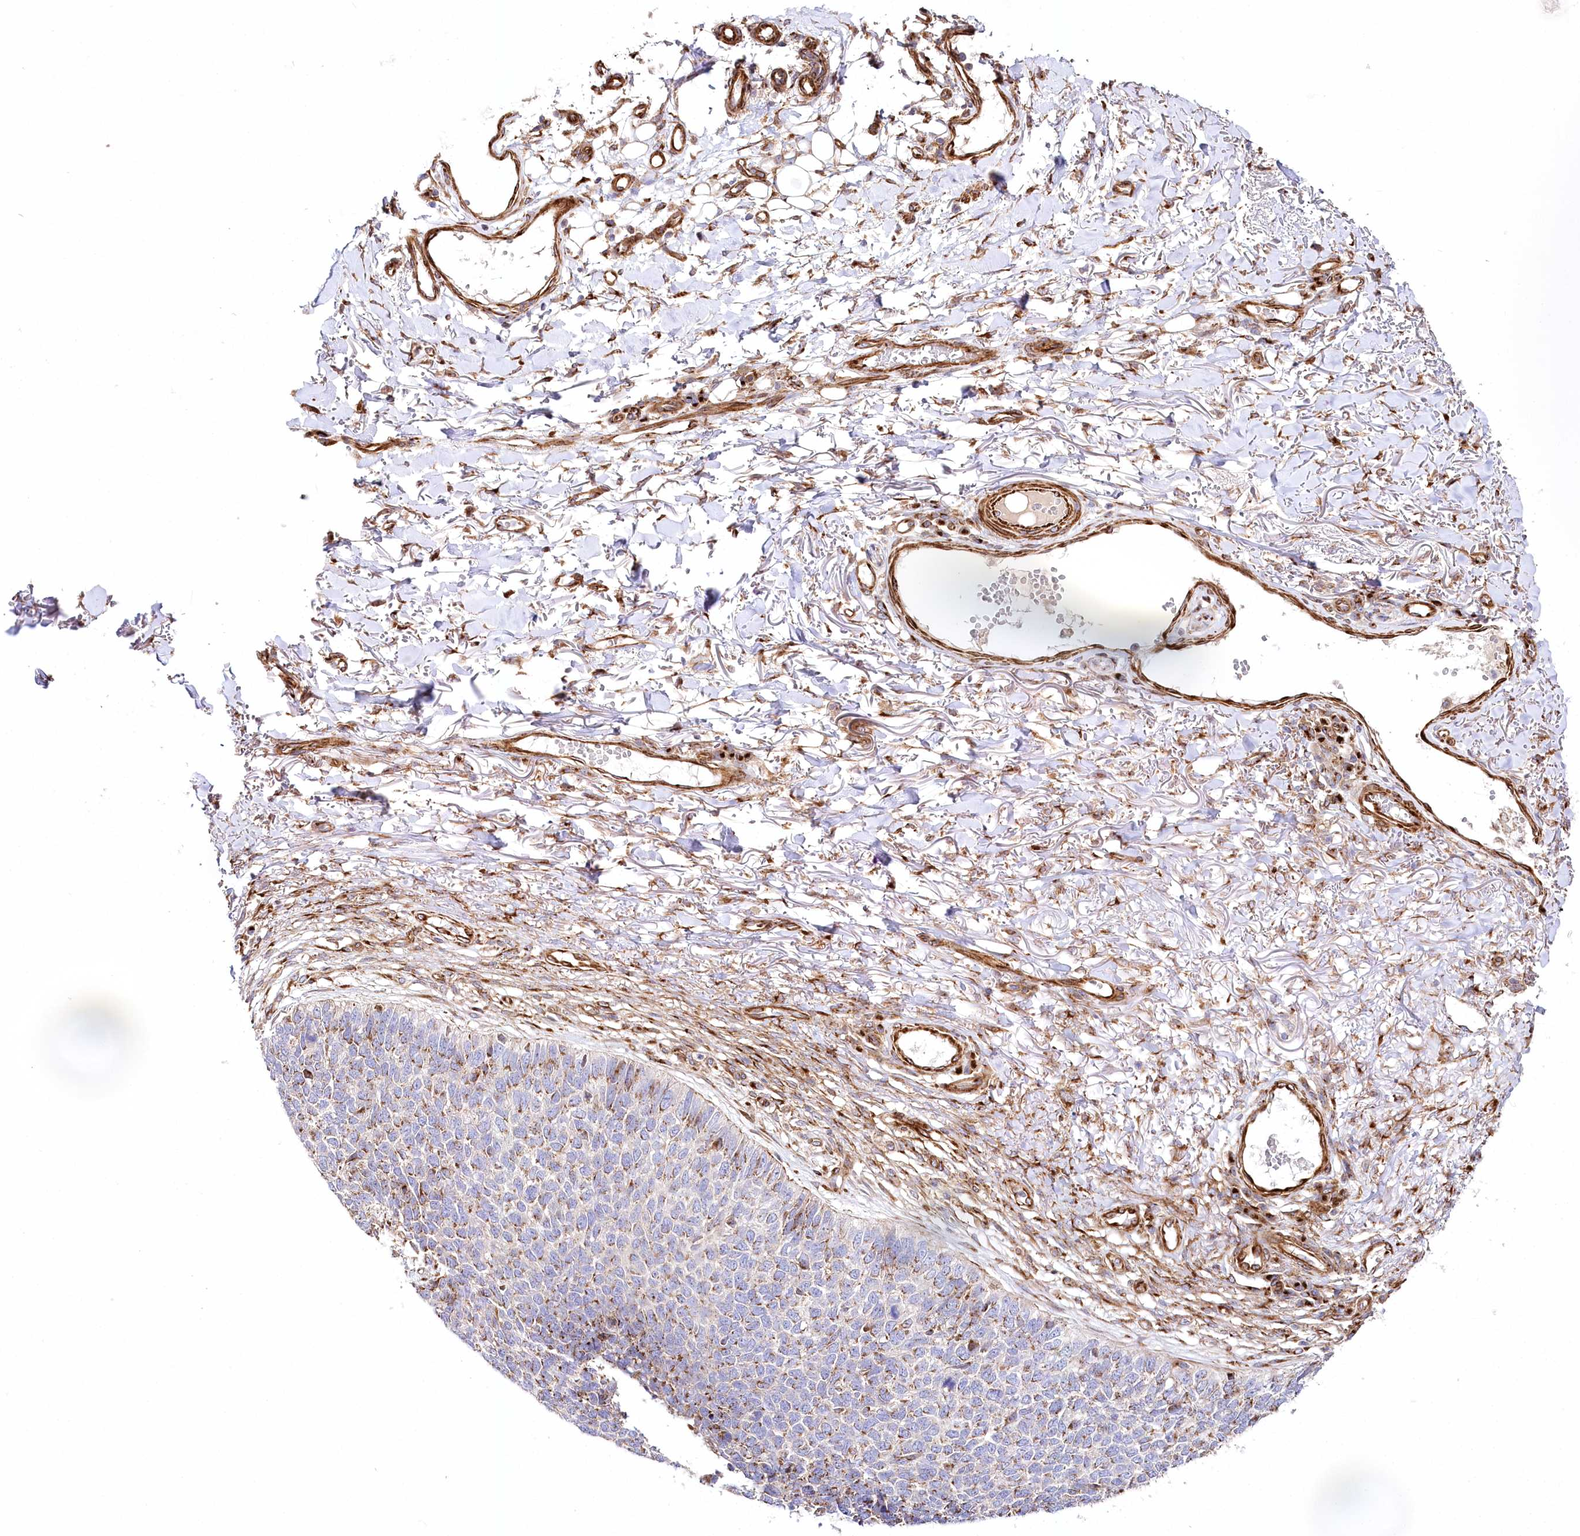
{"staining": {"intensity": "moderate", "quantity": ">75%", "location": "cytoplasmic/membranous"}, "tissue": "skin cancer", "cell_type": "Tumor cells", "image_type": "cancer", "snomed": [{"axis": "morphology", "description": "Basal cell carcinoma"}, {"axis": "topography", "description": "Skin"}], "caption": "Basal cell carcinoma (skin) stained with a brown dye demonstrates moderate cytoplasmic/membranous positive staining in approximately >75% of tumor cells.", "gene": "ABRAXAS2", "patient": {"sex": "female", "age": 84}}